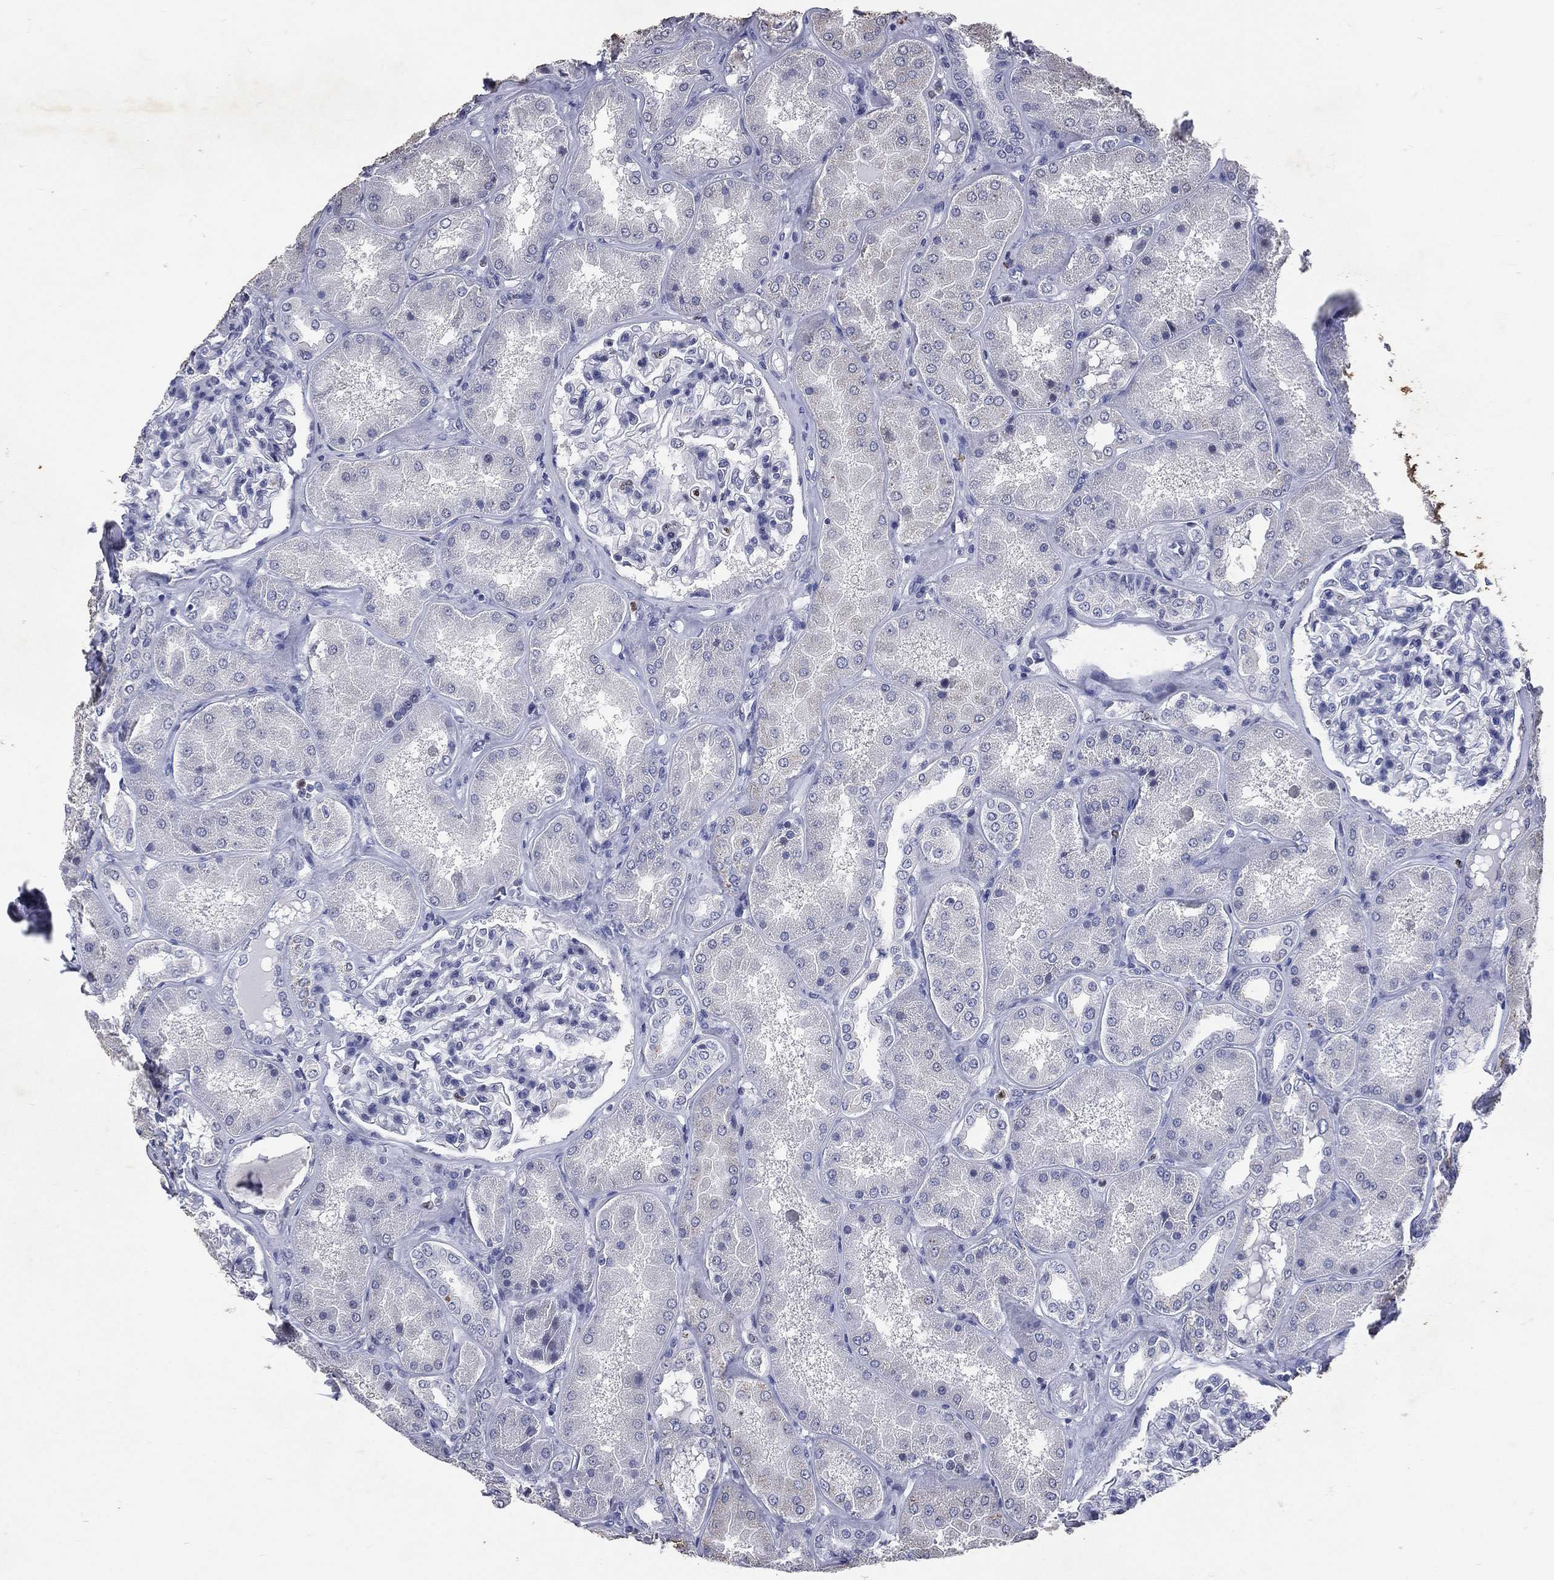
{"staining": {"intensity": "negative", "quantity": "none", "location": "none"}, "tissue": "kidney", "cell_type": "Cells in glomeruli", "image_type": "normal", "snomed": [{"axis": "morphology", "description": "Normal tissue, NOS"}, {"axis": "topography", "description": "Kidney"}], "caption": "Micrograph shows no protein expression in cells in glomeruli of benign kidney. (Brightfield microscopy of DAB (3,3'-diaminobenzidine) immunohistochemistry (IHC) at high magnification).", "gene": "SLC34A2", "patient": {"sex": "female", "age": 56}}